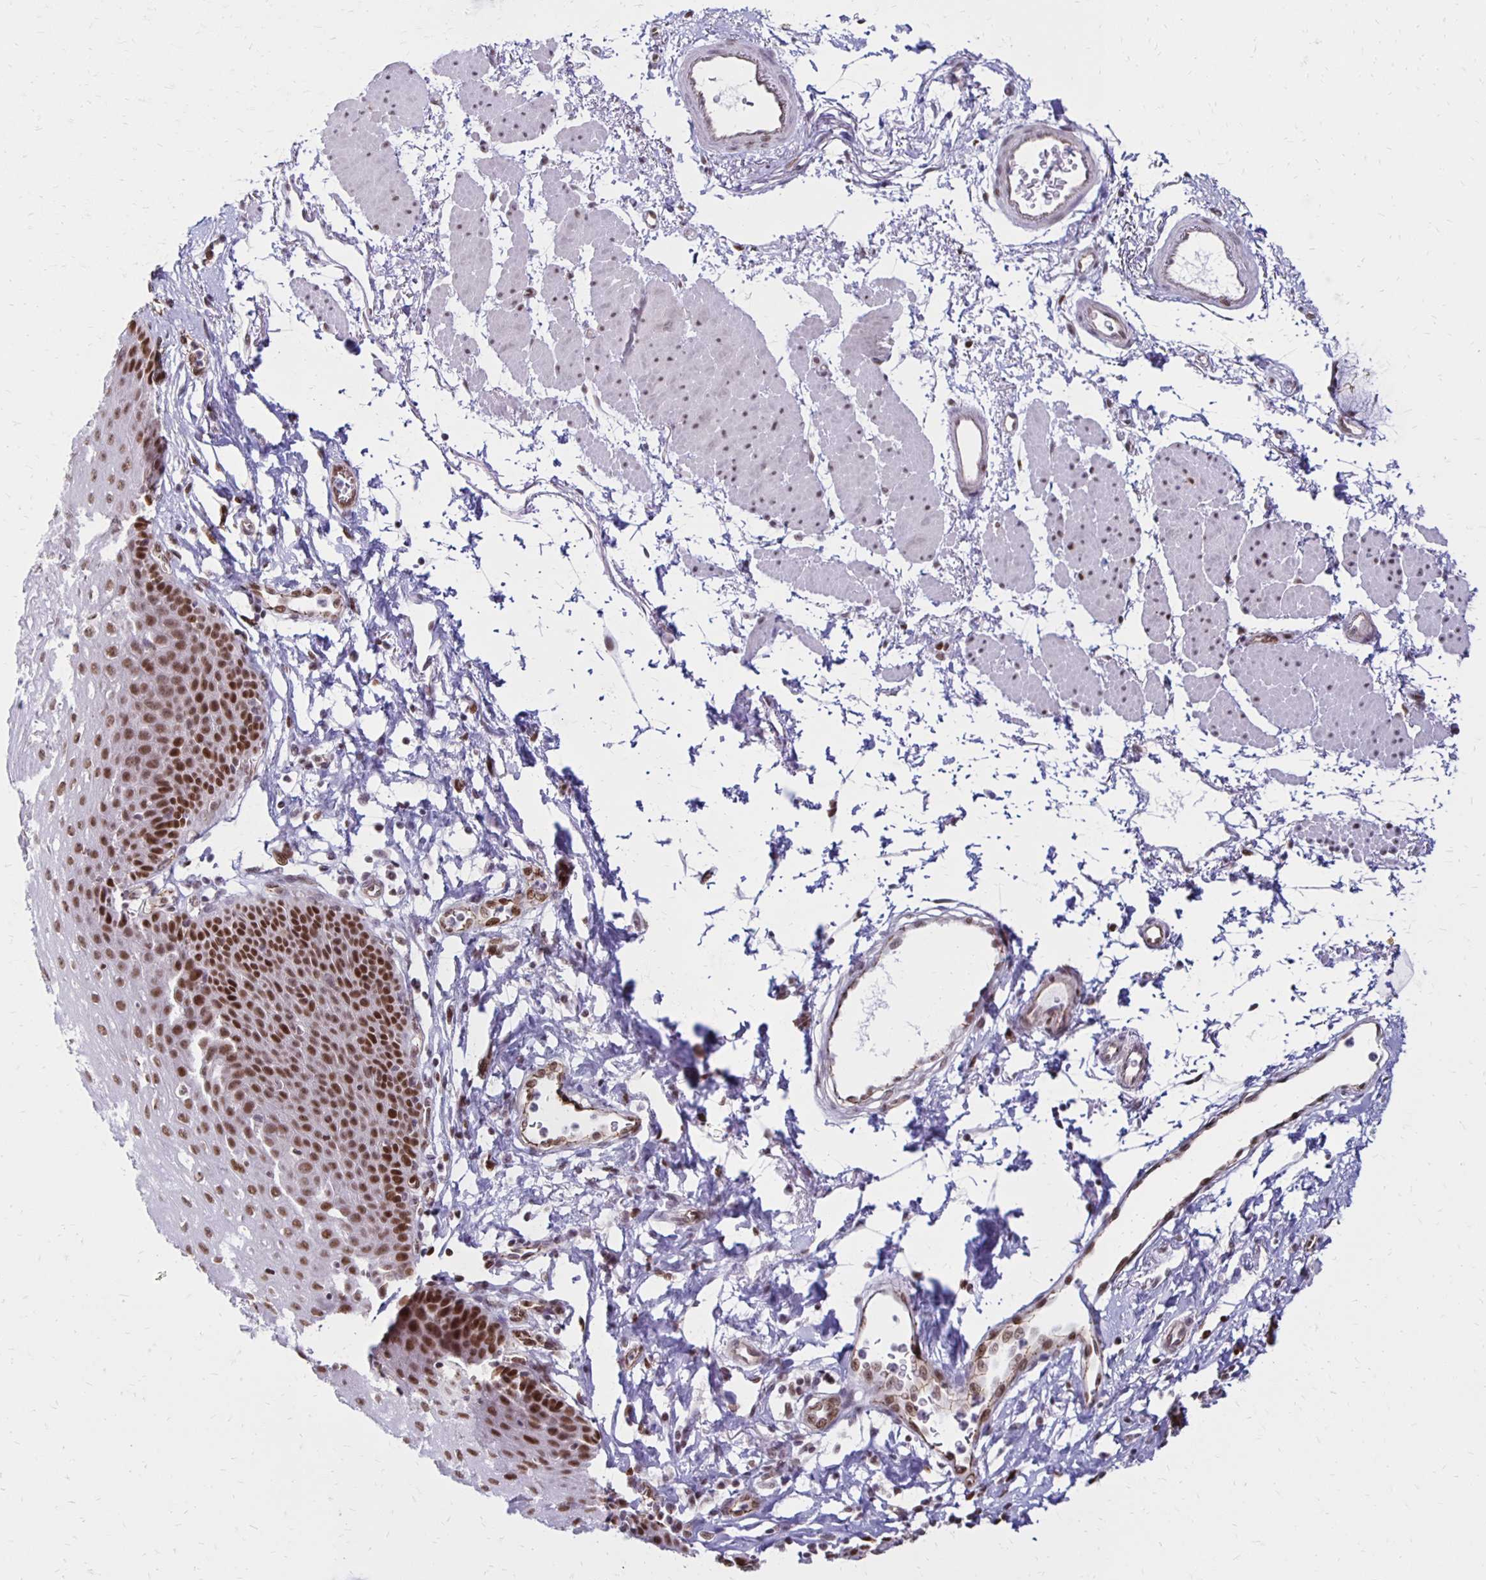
{"staining": {"intensity": "strong", "quantity": ">75%", "location": "nuclear"}, "tissue": "esophagus", "cell_type": "Squamous epithelial cells", "image_type": "normal", "snomed": [{"axis": "morphology", "description": "Normal tissue, NOS"}, {"axis": "topography", "description": "Esophagus"}], "caption": "Immunohistochemical staining of unremarkable esophagus shows >75% levels of strong nuclear protein staining in approximately >75% of squamous epithelial cells.", "gene": "DDB2", "patient": {"sex": "female", "age": 81}}